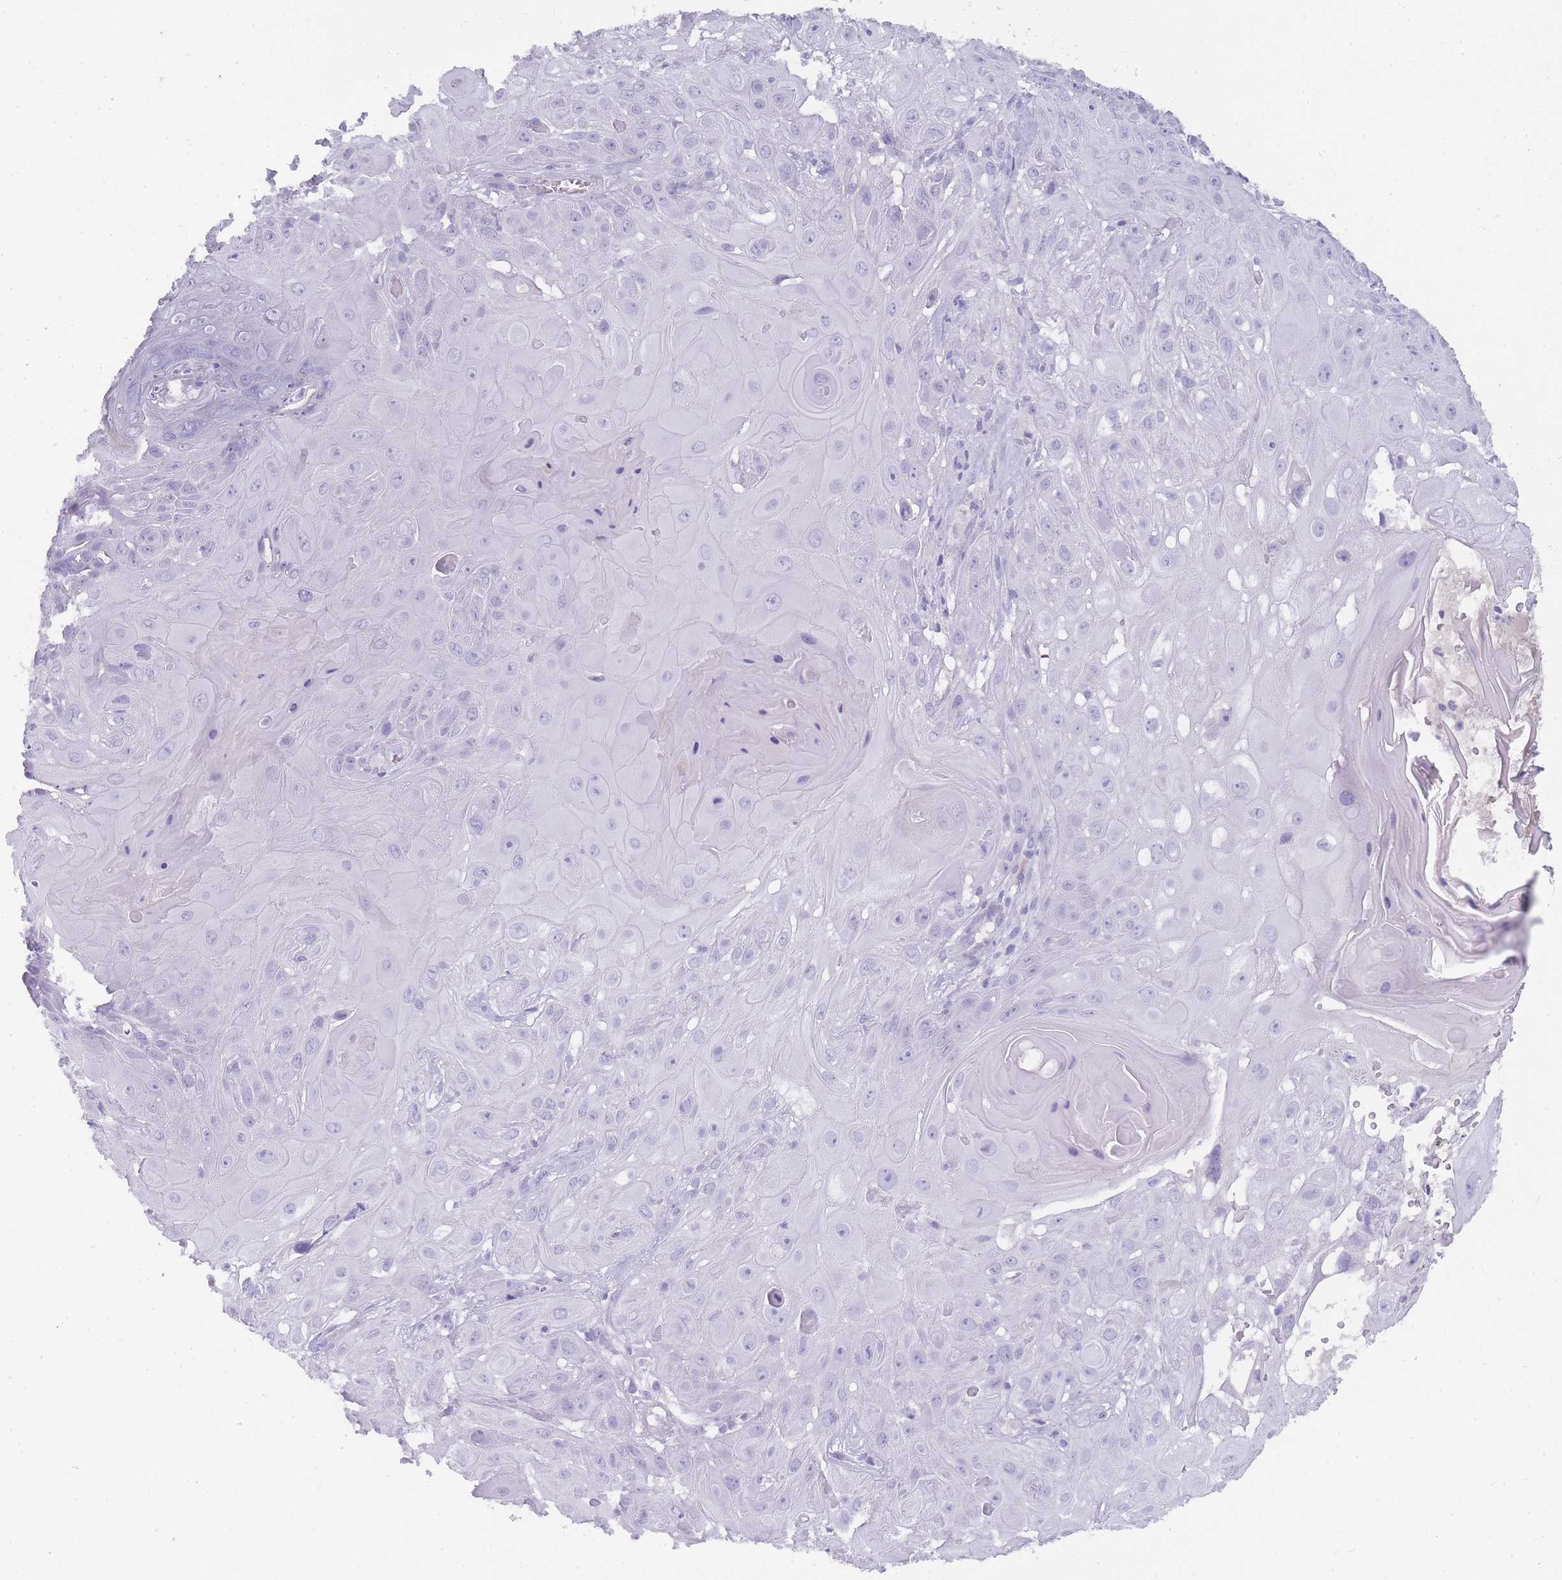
{"staining": {"intensity": "negative", "quantity": "none", "location": "none"}, "tissue": "skin cancer", "cell_type": "Tumor cells", "image_type": "cancer", "snomed": [{"axis": "morphology", "description": "Normal tissue, NOS"}, {"axis": "morphology", "description": "Squamous cell carcinoma, NOS"}, {"axis": "topography", "description": "Skin"}, {"axis": "topography", "description": "Cartilage tissue"}], "caption": "This histopathology image is of skin squamous cell carcinoma stained with IHC to label a protein in brown with the nuclei are counter-stained blue. There is no positivity in tumor cells. (DAB IHC visualized using brightfield microscopy, high magnification).", "gene": "TCP11", "patient": {"sex": "female", "age": 79}}